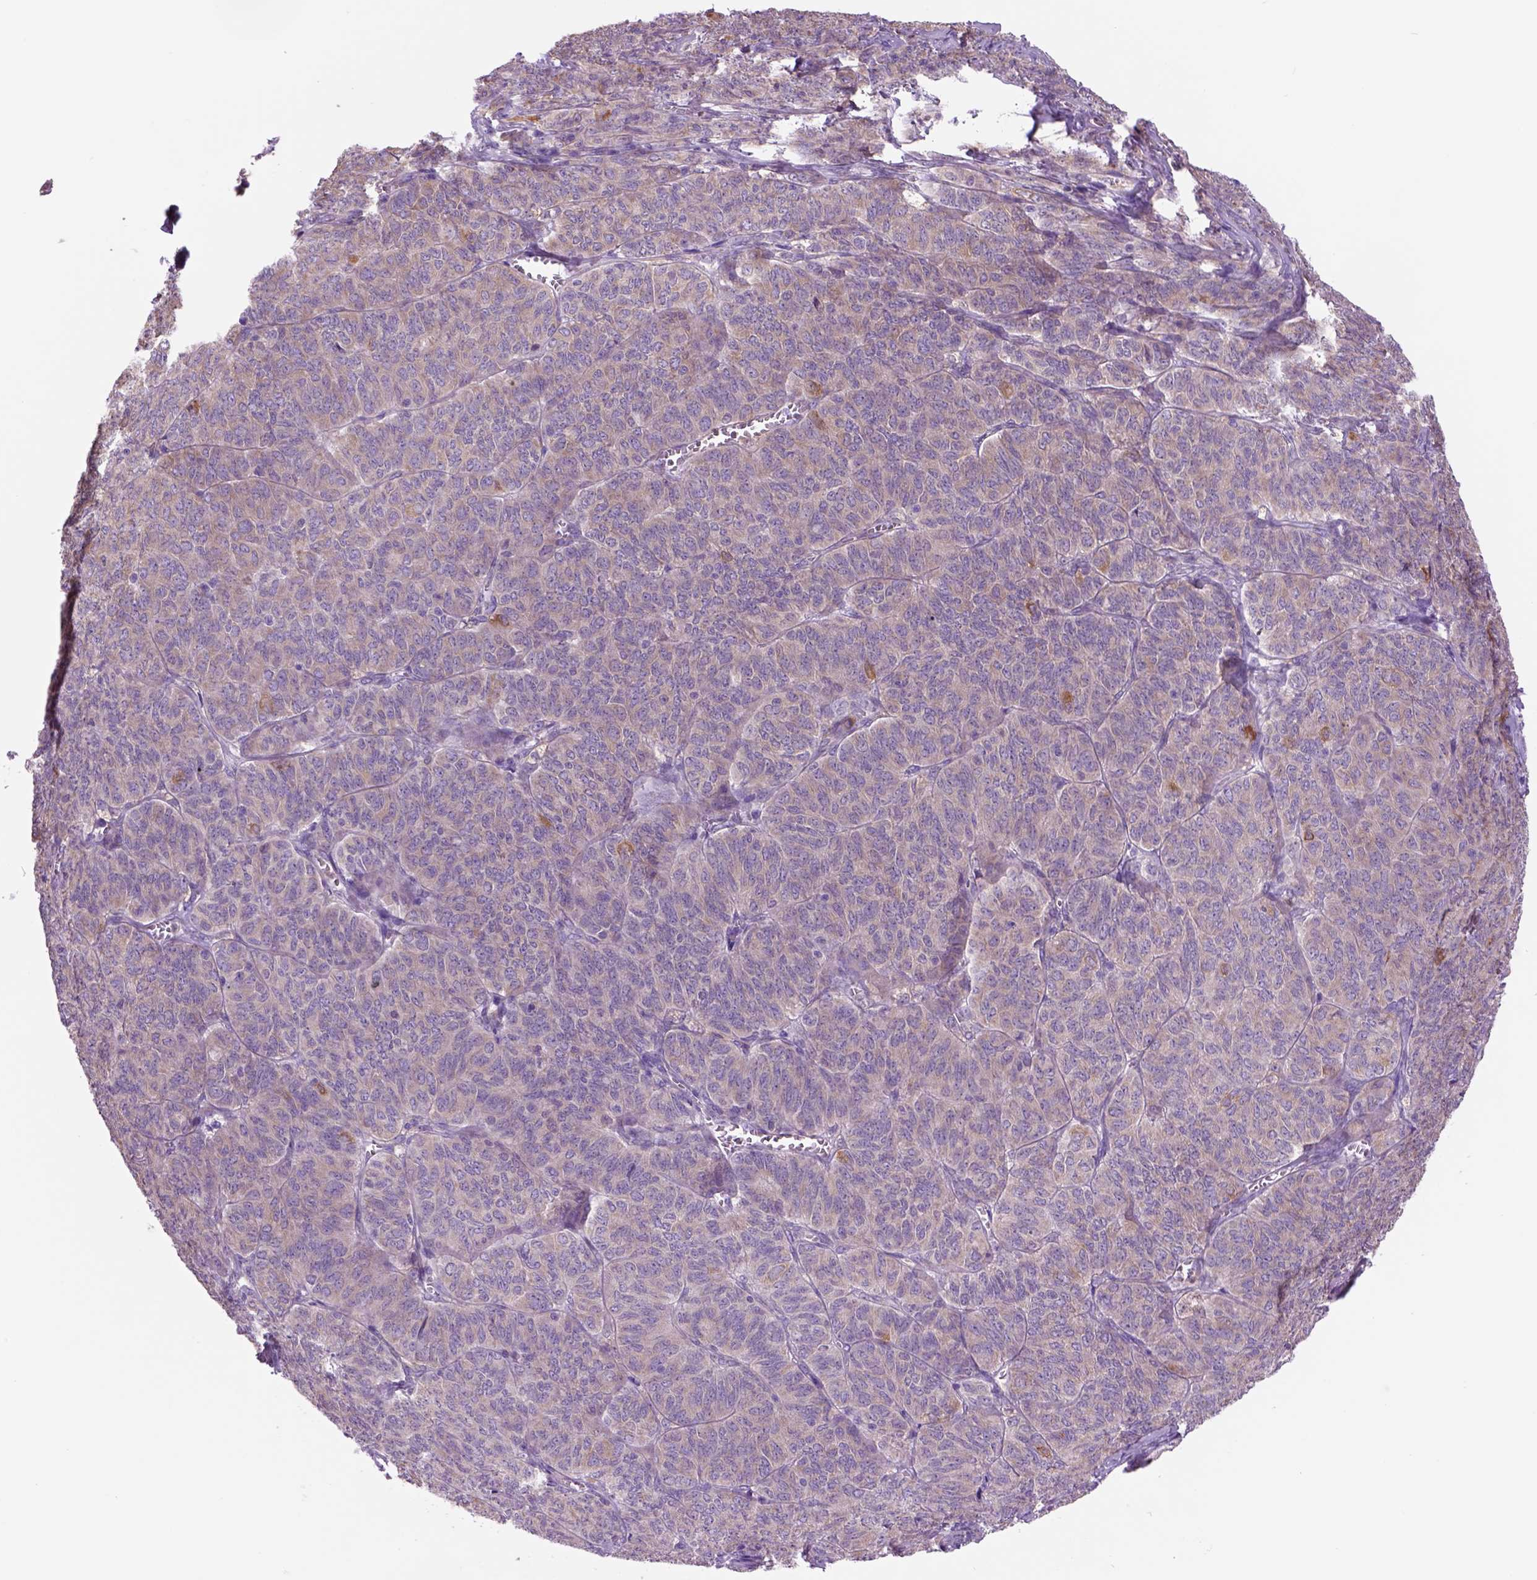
{"staining": {"intensity": "weak", "quantity": ">75%", "location": "cytoplasmic/membranous"}, "tissue": "ovarian cancer", "cell_type": "Tumor cells", "image_type": "cancer", "snomed": [{"axis": "morphology", "description": "Carcinoma, endometroid"}, {"axis": "topography", "description": "Ovary"}], "caption": "Human ovarian cancer (endometroid carcinoma) stained with a protein marker shows weak staining in tumor cells.", "gene": "PIAS3", "patient": {"sex": "female", "age": 80}}